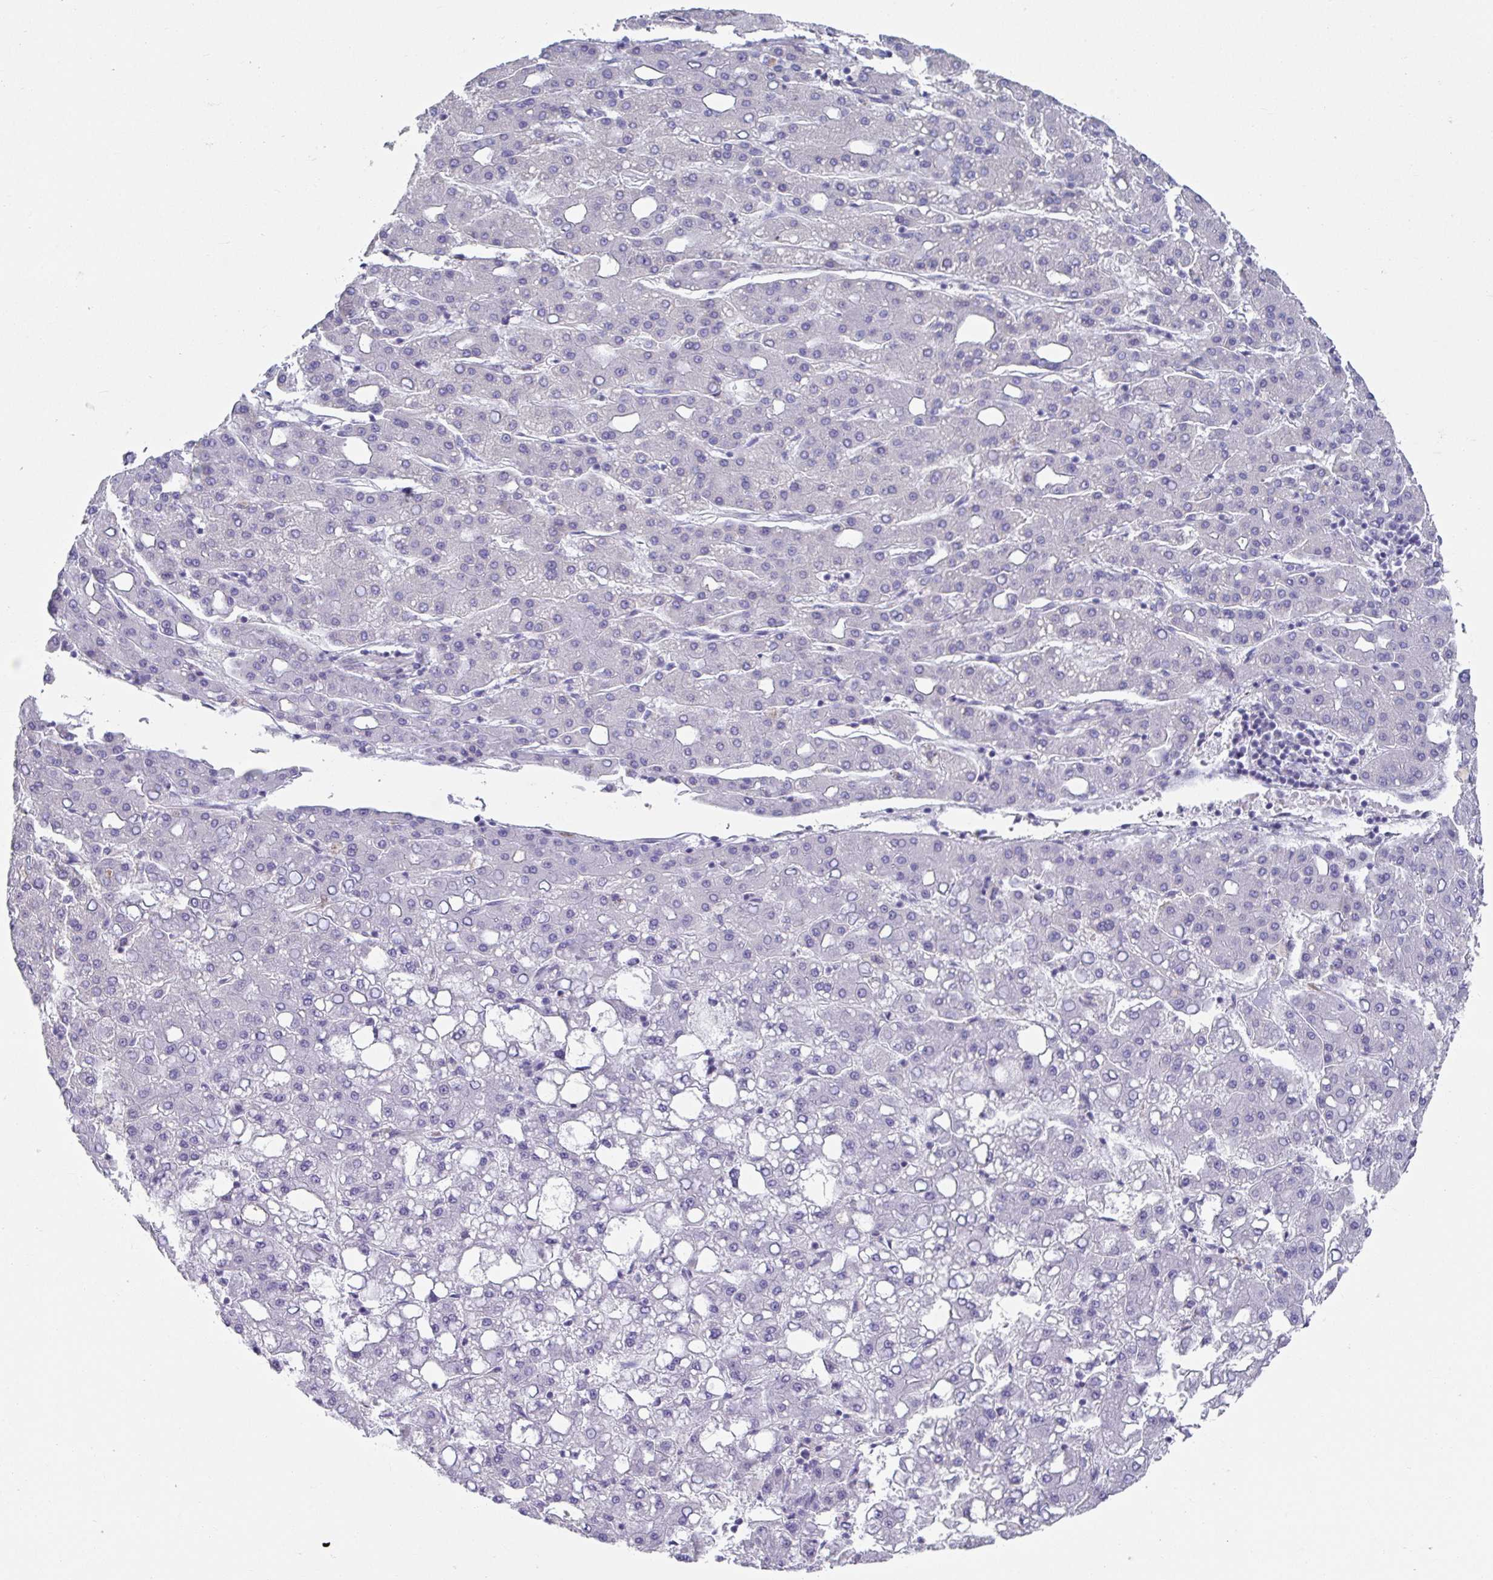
{"staining": {"intensity": "negative", "quantity": "none", "location": "none"}, "tissue": "liver cancer", "cell_type": "Tumor cells", "image_type": "cancer", "snomed": [{"axis": "morphology", "description": "Carcinoma, Hepatocellular, NOS"}, {"axis": "topography", "description": "Liver"}], "caption": "The micrograph reveals no significant staining in tumor cells of liver cancer (hepatocellular carcinoma).", "gene": "CXCR1", "patient": {"sex": "male", "age": 65}}